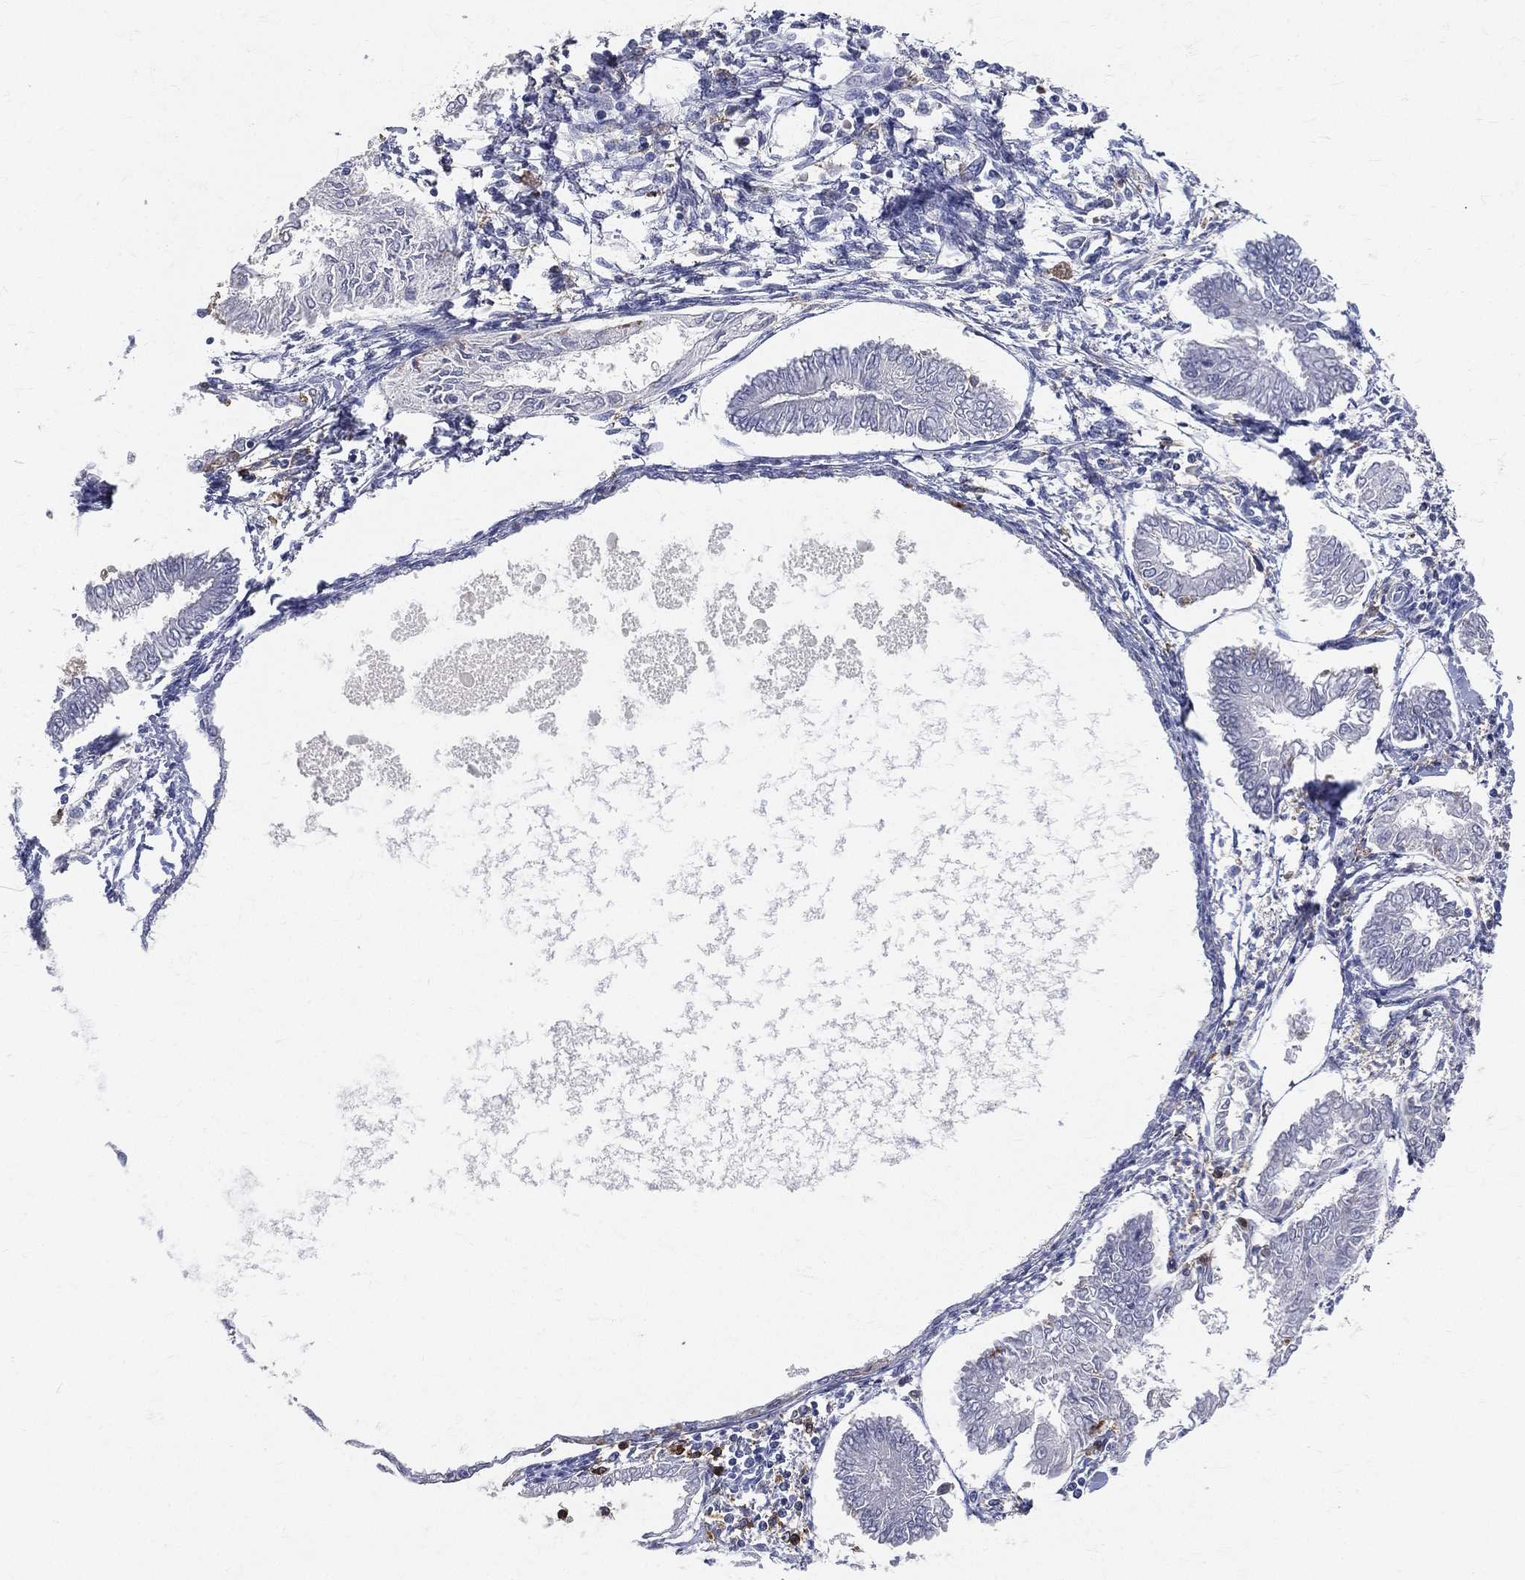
{"staining": {"intensity": "negative", "quantity": "none", "location": "none"}, "tissue": "endometrial cancer", "cell_type": "Tumor cells", "image_type": "cancer", "snomed": [{"axis": "morphology", "description": "Adenocarcinoma, NOS"}, {"axis": "topography", "description": "Endometrium"}], "caption": "DAB (3,3'-diaminobenzidine) immunohistochemical staining of human adenocarcinoma (endometrial) demonstrates no significant positivity in tumor cells.", "gene": "CD33", "patient": {"sex": "female", "age": 68}}